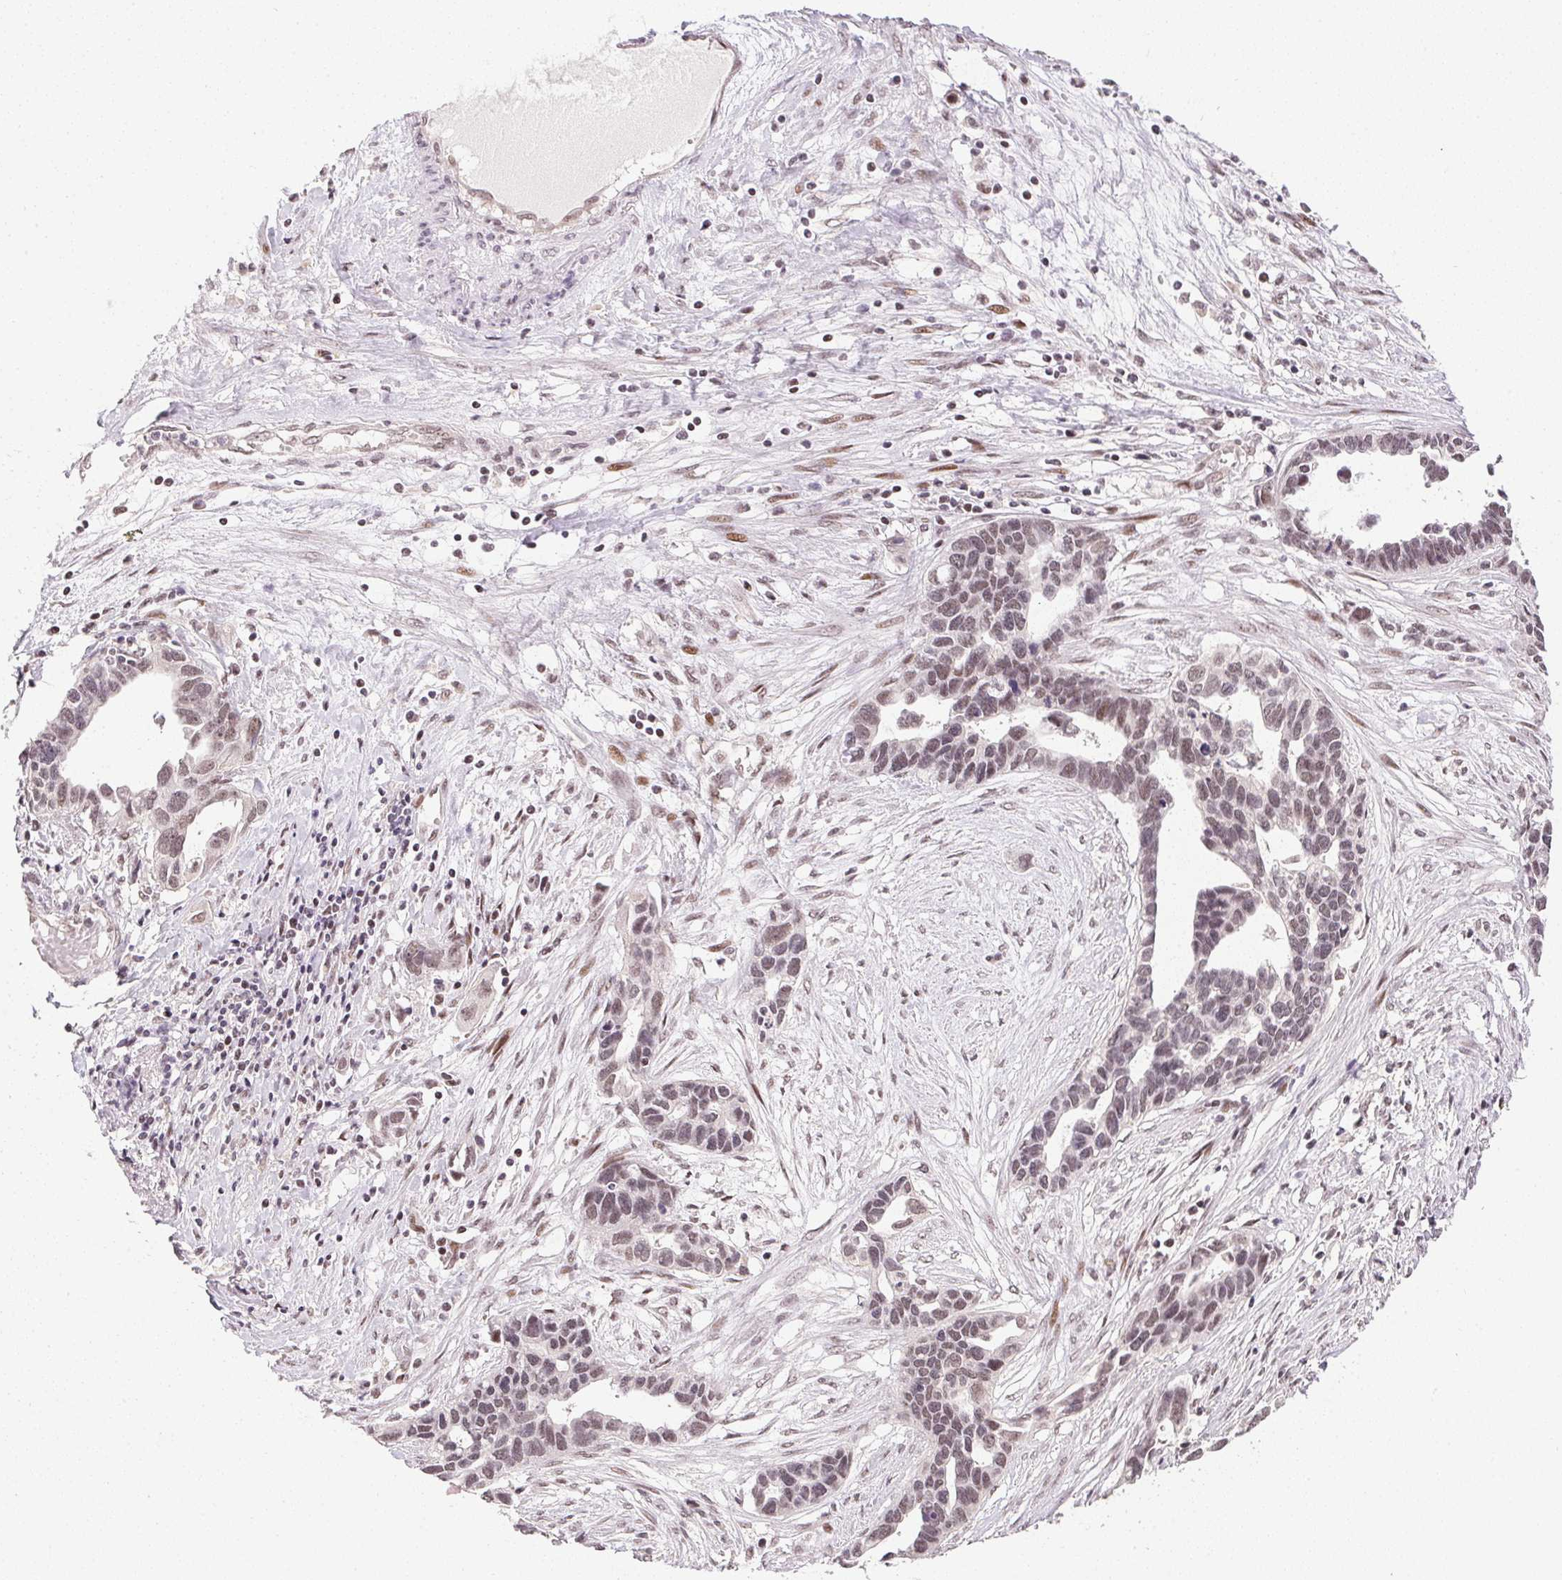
{"staining": {"intensity": "weak", "quantity": "25%-75%", "location": "nuclear"}, "tissue": "ovarian cancer", "cell_type": "Tumor cells", "image_type": "cancer", "snomed": [{"axis": "morphology", "description": "Cystadenocarcinoma, serous, NOS"}, {"axis": "topography", "description": "Ovary"}], "caption": "High-magnification brightfield microscopy of ovarian serous cystadenocarcinoma stained with DAB (3,3'-diaminobenzidine) (brown) and counterstained with hematoxylin (blue). tumor cells exhibit weak nuclear staining is present in approximately25%-75% of cells. (Brightfield microscopy of DAB IHC at high magnification).", "gene": "KDM4D", "patient": {"sex": "female", "age": 54}}